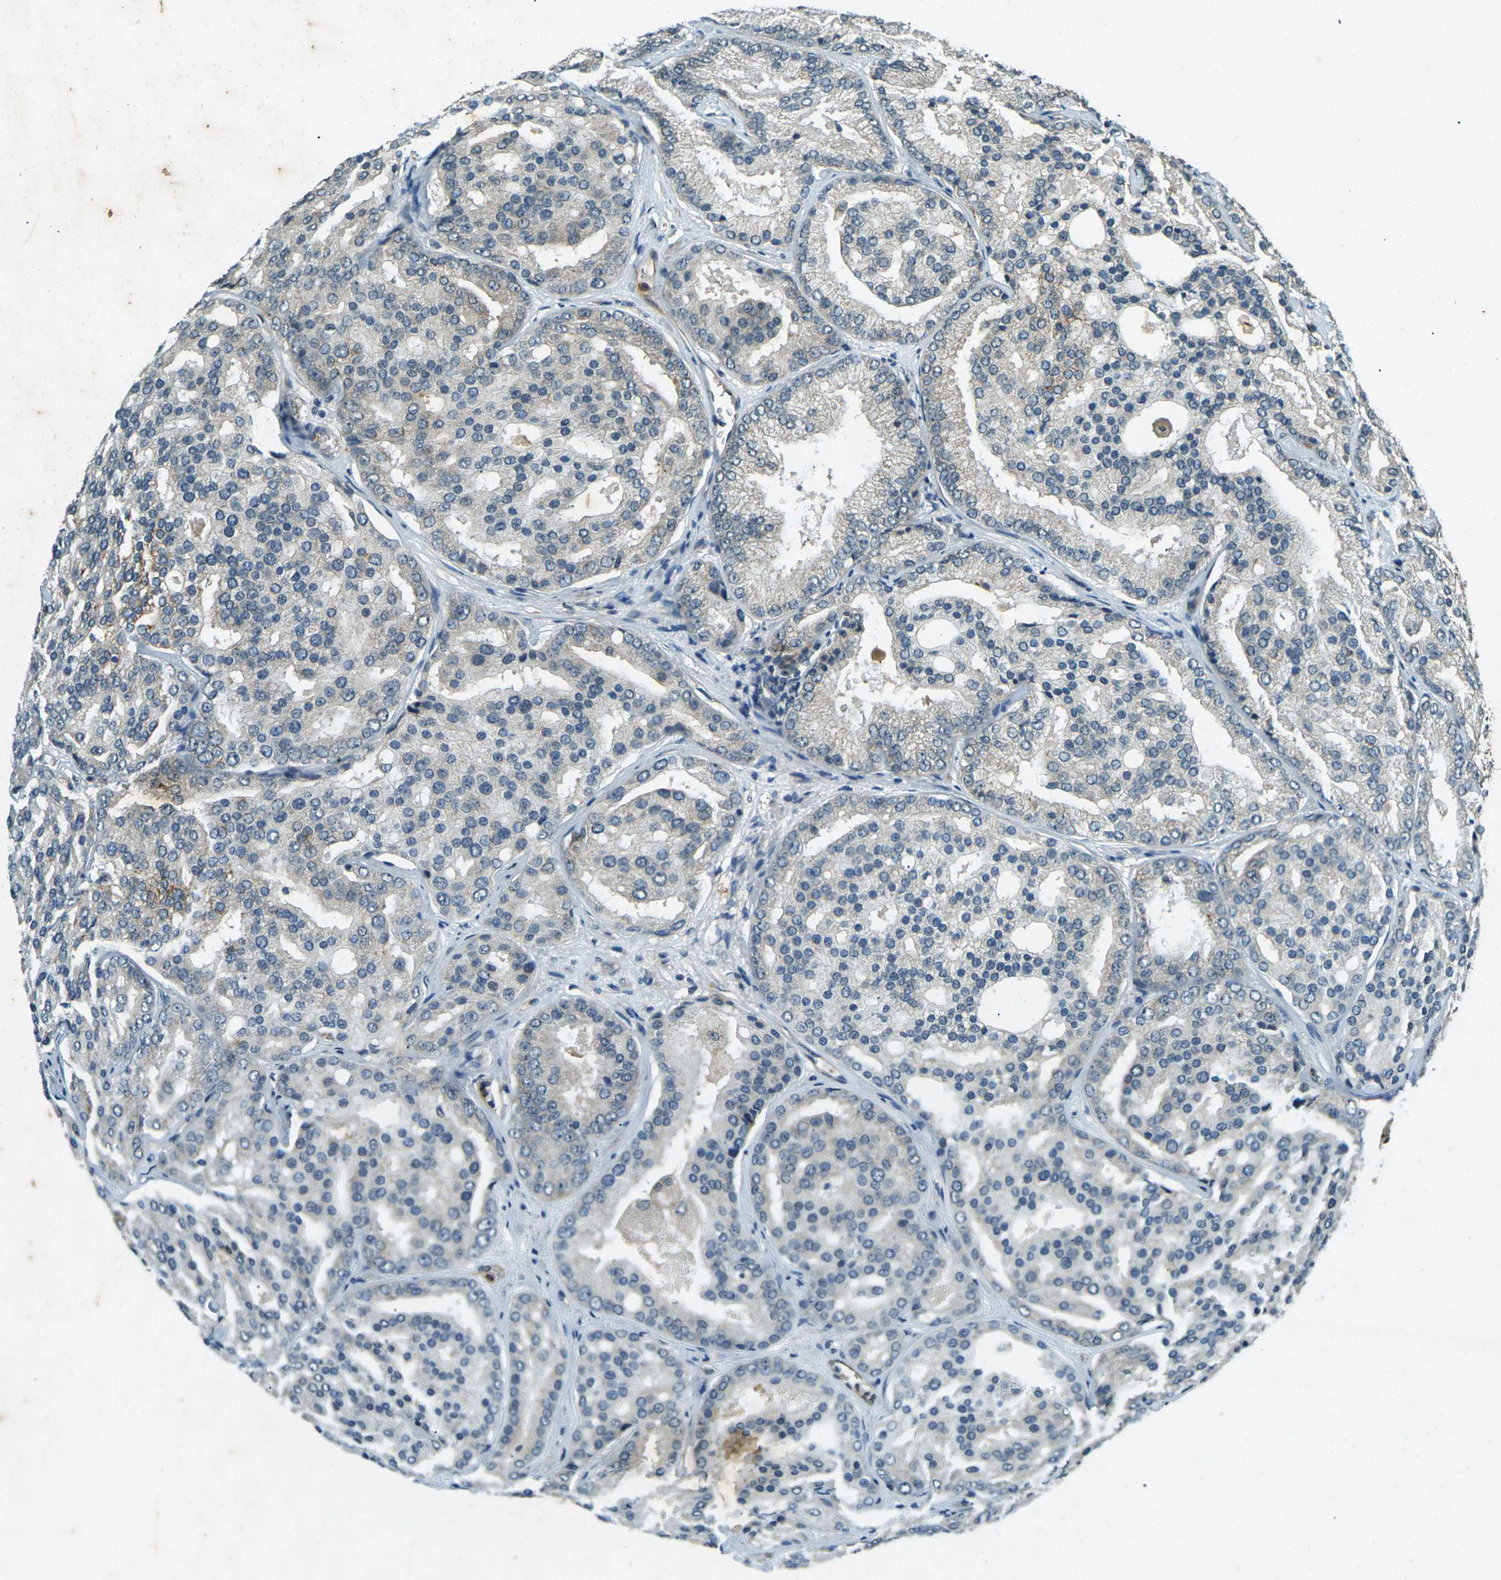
{"staining": {"intensity": "moderate", "quantity": "<25%", "location": "cytoplasmic/membranous"}, "tissue": "prostate cancer", "cell_type": "Tumor cells", "image_type": "cancer", "snomed": [{"axis": "morphology", "description": "Adenocarcinoma, High grade"}, {"axis": "topography", "description": "Prostate"}], "caption": "The image exhibits immunohistochemical staining of adenocarcinoma (high-grade) (prostate). There is moderate cytoplasmic/membranous staining is identified in approximately <25% of tumor cells.", "gene": "PDE2A", "patient": {"sex": "male", "age": 64}}